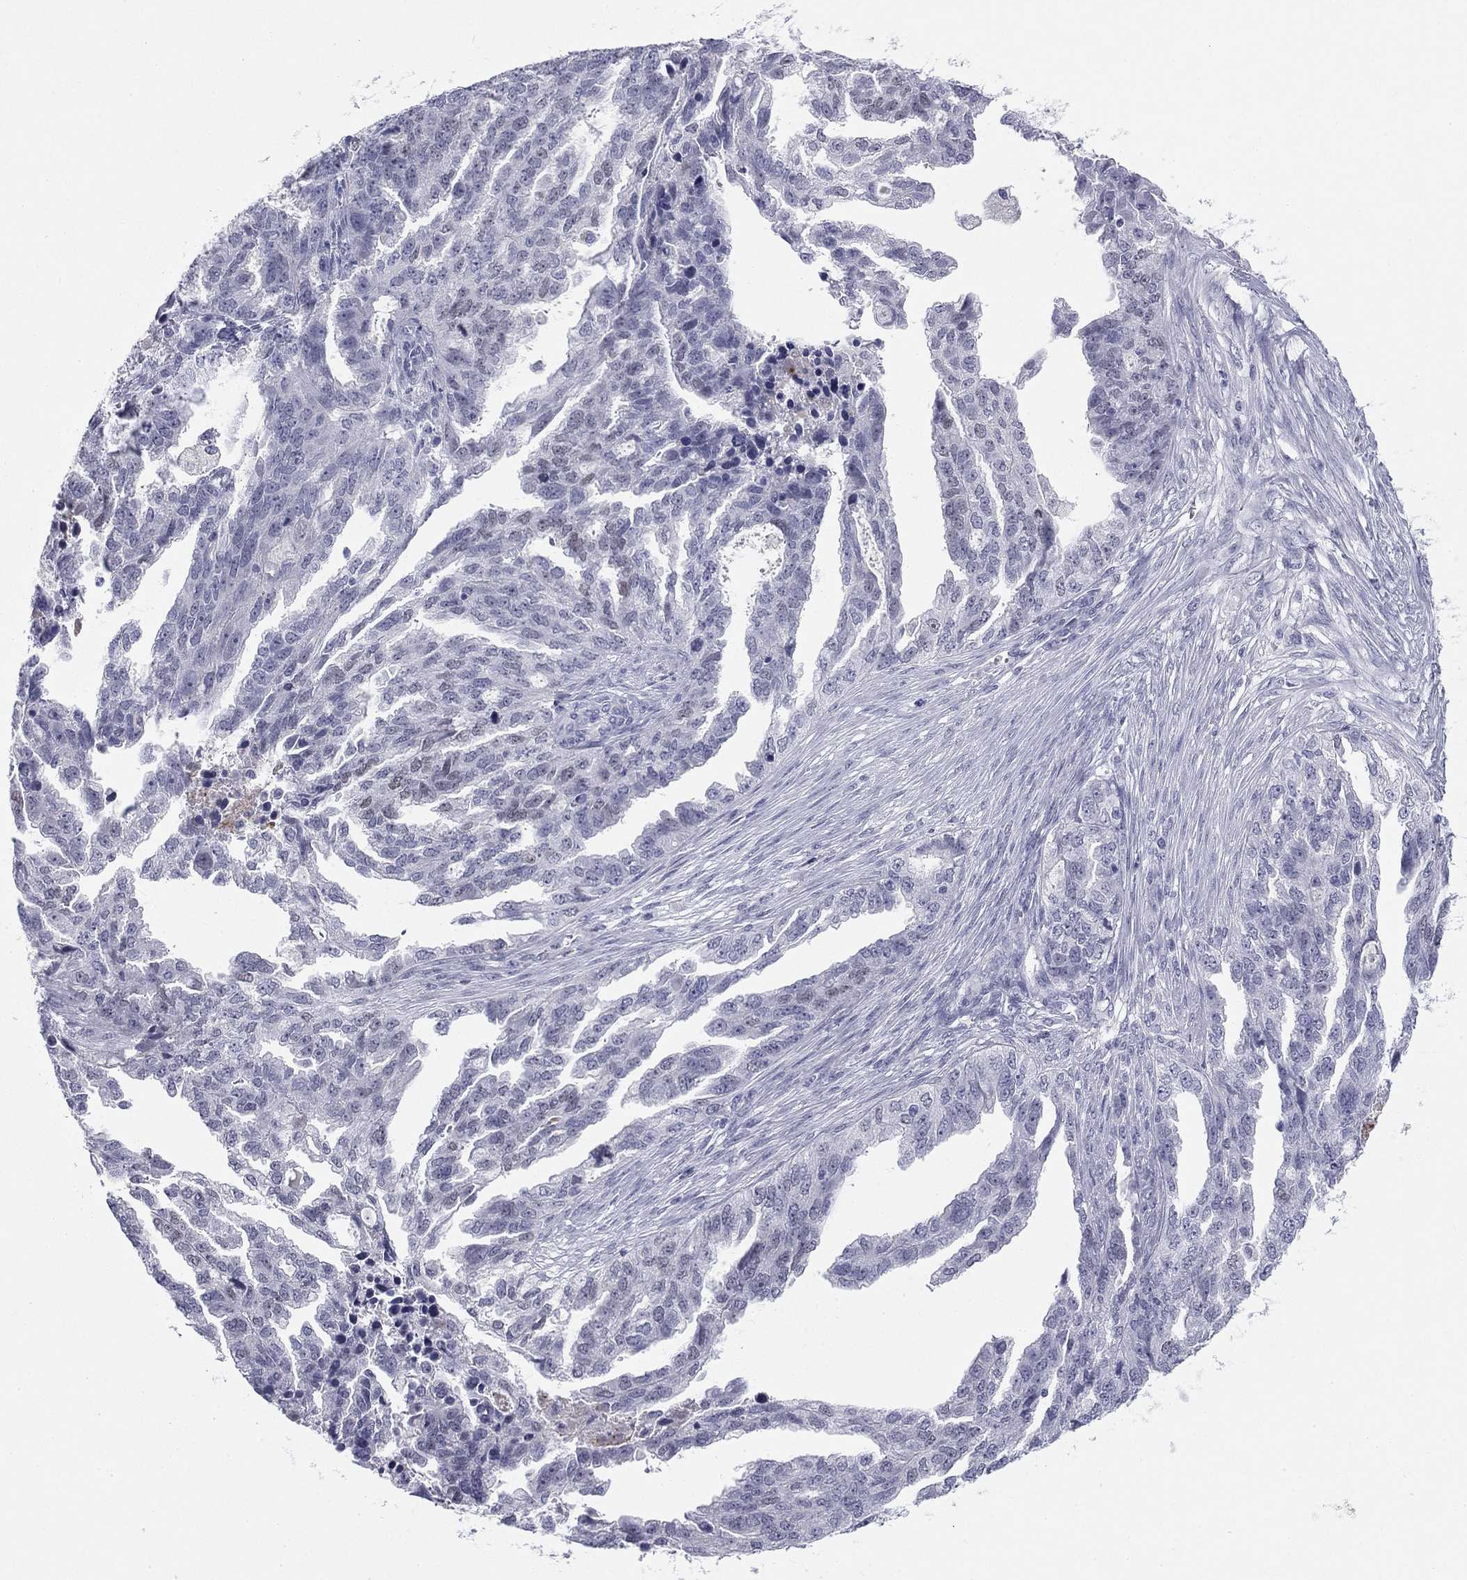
{"staining": {"intensity": "negative", "quantity": "none", "location": "none"}, "tissue": "ovarian cancer", "cell_type": "Tumor cells", "image_type": "cancer", "snomed": [{"axis": "morphology", "description": "Cystadenocarcinoma, serous, NOS"}, {"axis": "topography", "description": "Ovary"}], "caption": "Immunohistochemistry histopathology image of ovarian cancer (serous cystadenocarcinoma) stained for a protein (brown), which reveals no positivity in tumor cells. (Immunohistochemistry (ihc), brightfield microscopy, high magnification).", "gene": "TFAP2B", "patient": {"sex": "female", "age": 51}}